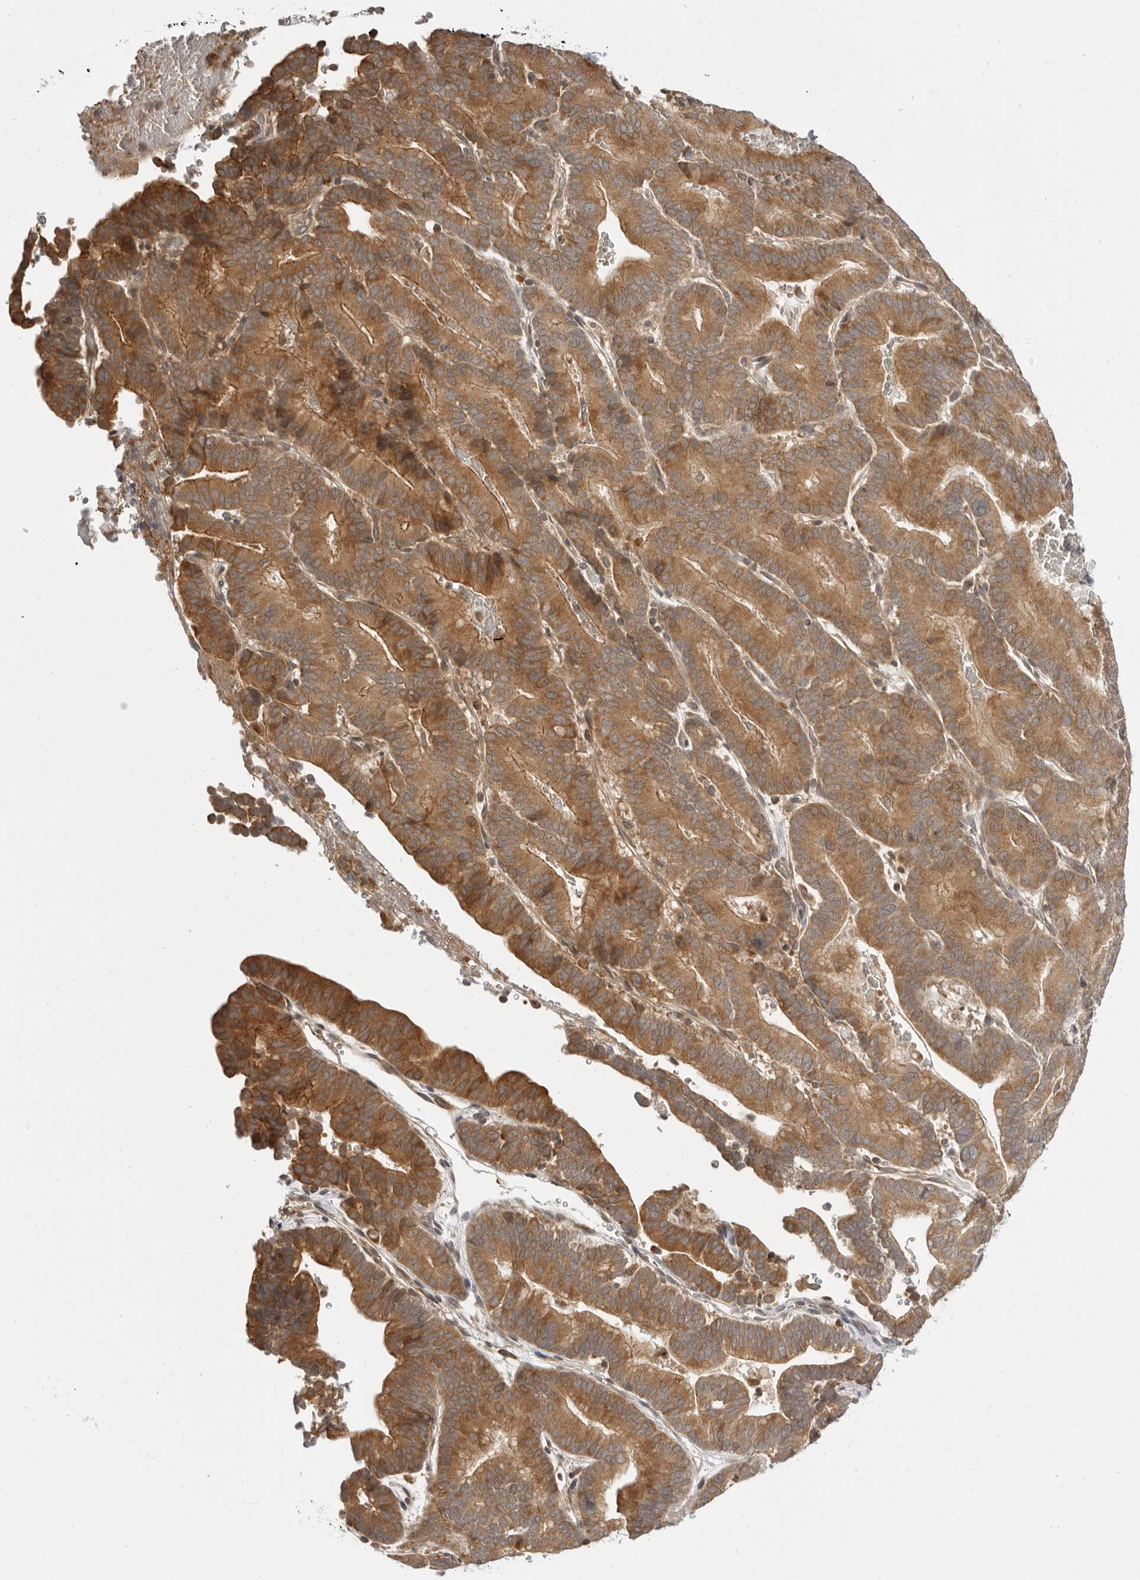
{"staining": {"intensity": "moderate", "quantity": ">75%", "location": "cytoplasmic/membranous"}, "tissue": "liver cancer", "cell_type": "Tumor cells", "image_type": "cancer", "snomed": [{"axis": "morphology", "description": "Cholangiocarcinoma"}, {"axis": "topography", "description": "Liver"}], "caption": "Immunohistochemistry staining of cholangiocarcinoma (liver), which shows medium levels of moderate cytoplasmic/membranous positivity in about >75% of tumor cells indicating moderate cytoplasmic/membranous protein staining. The staining was performed using DAB (3,3'-diaminobenzidine) (brown) for protein detection and nuclei were counterstained in hematoxylin (blue).", "gene": "PRRC2A", "patient": {"sex": "female", "age": 75}}